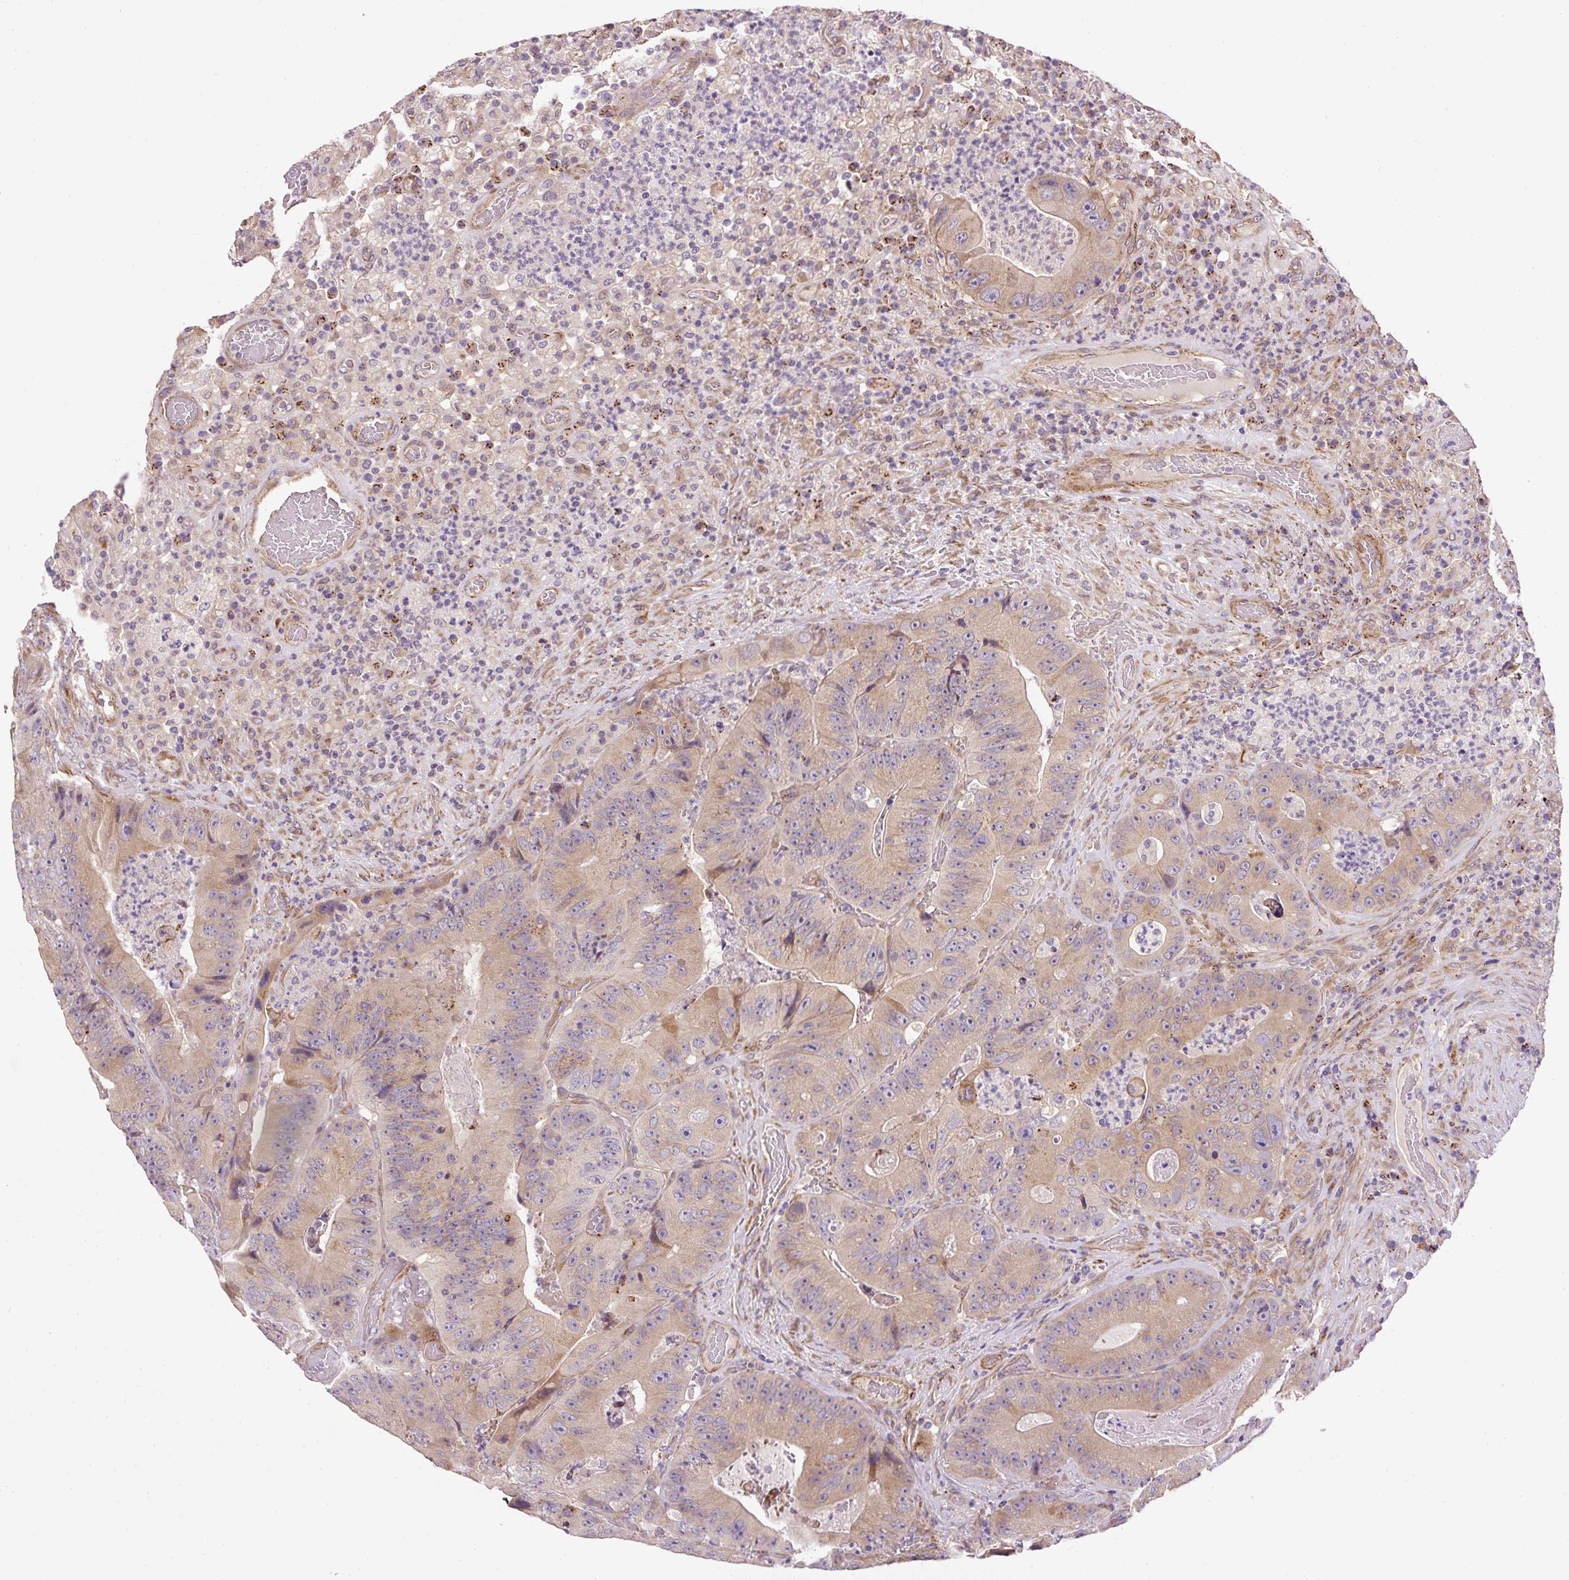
{"staining": {"intensity": "weak", "quantity": "25%-75%", "location": "cytoplasmic/membranous"}, "tissue": "colorectal cancer", "cell_type": "Tumor cells", "image_type": "cancer", "snomed": [{"axis": "morphology", "description": "Adenocarcinoma, NOS"}, {"axis": "topography", "description": "Colon"}], "caption": "Immunohistochemistry micrograph of human colorectal cancer (adenocarcinoma) stained for a protein (brown), which shows low levels of weak cytoplasmic/membranous staining in approximately 25%-75% of tumor cells.", "gene": "RNF170", "patient": {"sex": "female", "age": 86}}